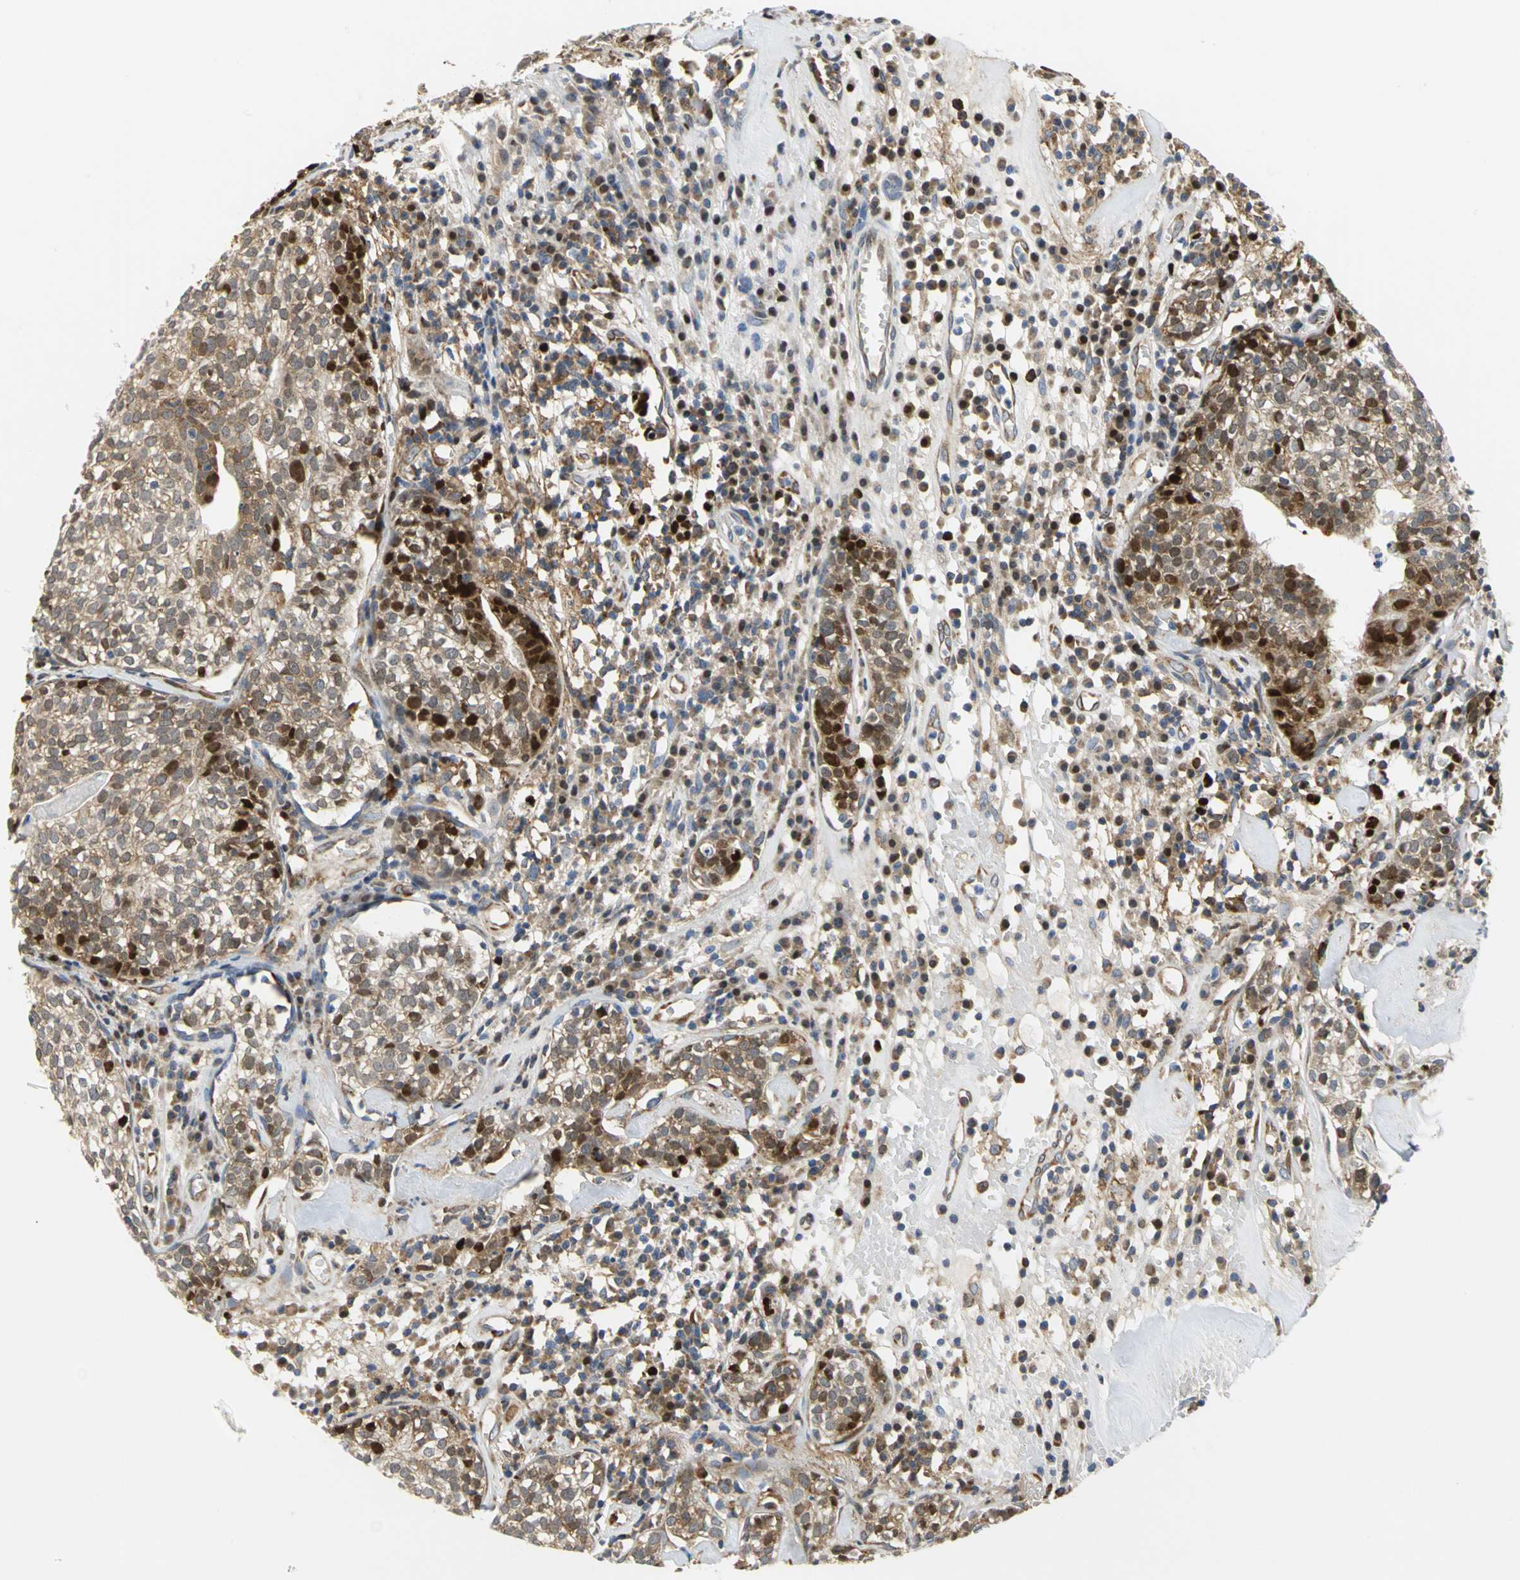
{"staining": {"intensity": "strong", "quantity": ">75%", "location": "cytoplasmic/membranous,nuclear"}, "tissue": "head and neck cancer", "cell_type": "Tumor cells", "image_type": "cancer", "snomed": [{"axis": "morphology", "description": "Adenocarcinoma, NOS"}, {"axis": "topography", "description": "Salivary gland"}, {"axis": "topography", "description": "Head-Neck"}], "caption": "DAB (3,3'-diaminobenzidine) immunohistochemical staining of adenocarcinoma (head and neck) displays strong cytoplasmic/membranous and nuclear protein expression in approximately >75% of tumor cells. Using DAB (3,3'-diaminobenzidine) (brown) and hematoxylin (blue) stains, captured at high magnification using brightfield microscopy.", "gene": "YBX1", "patient": {"sex": "female", "age": 65}}